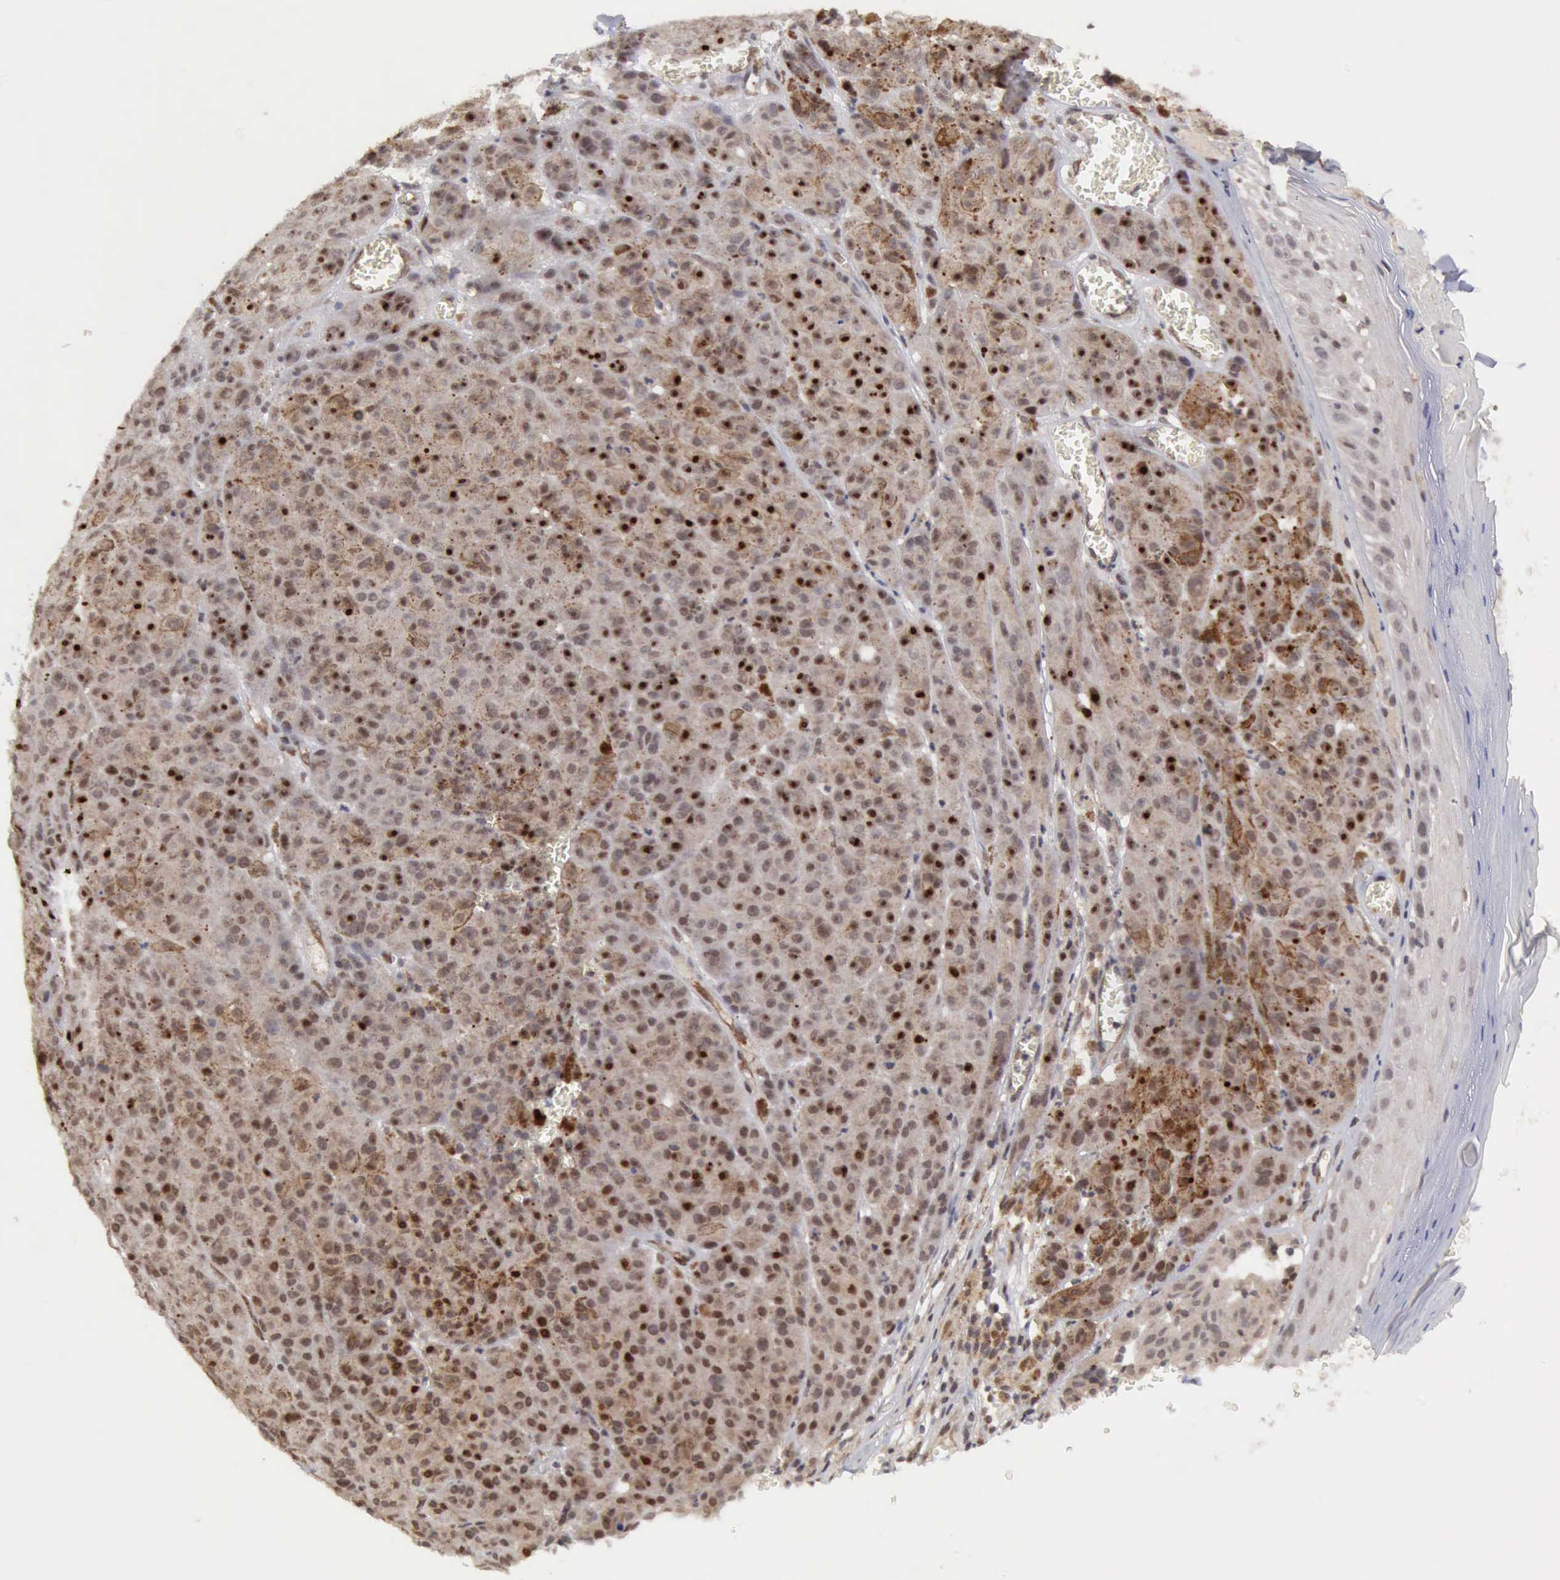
{"staining": {"intensity": "weak", "quantity": "25%-75%", "location": "cytoplasmic/membranous,nuclear"}, "tissue": "melanoma", "cell_type": "Tumor cells", "image_type": "cancer", "snomed": [{"axis": "morphology", "description": "Malignant melanoma, NOS"}, {"axis": "topography", "description": "Skin"}], "caption": "A brown stain shows weak cytoplasmic/membranous and nuclear expression of a protein in melanoma tumor cells. (DAB (3,3'-diaminobenzidine) IHC with brightfield microscopy, high magnification).", "gene": "CDKN2A", "patient": {"sex": "male", "age": 64}}